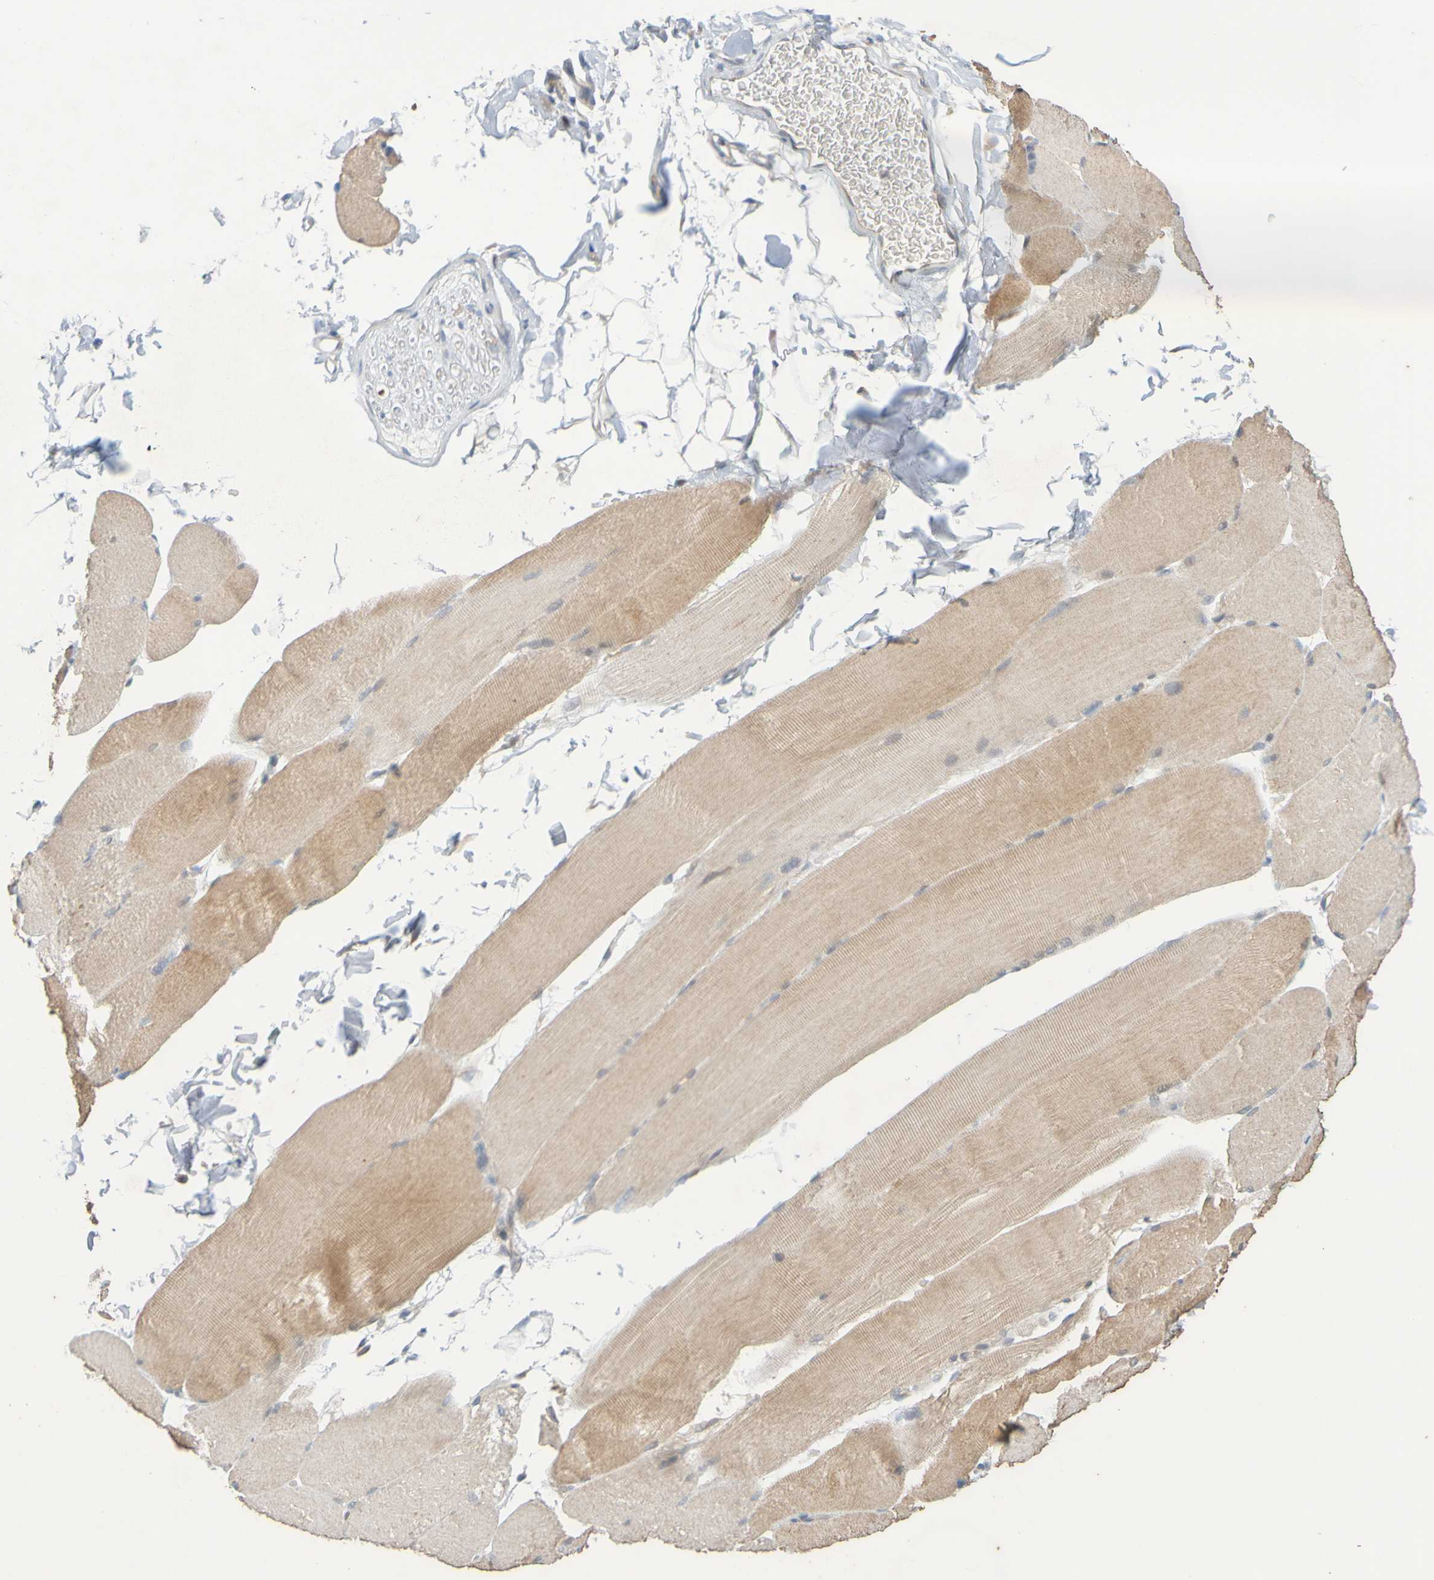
{"staining": {"intensity": "moderate", "quantity": "25%-75%", "location": "cytoplasmic/membranous"}, "tissue": "skeletal muscle", "cell_type": "Myocytes", "image_type": "normal", "snomed": [{"axis": "morphology", "description": "Normal tissue, NOS"}, {"axis": "topography", "description": "Skin"}, {"axis": "topography", "description": "Skeletal muscle"}], "caption": "Protein analysis of benign skeletal muscle demonstrates moderate cytoplasmic/membranous positivity in about 25%-75% of myocytes.", "gene": "MOGS", "patient": {"sex": "male", "age": 83}}